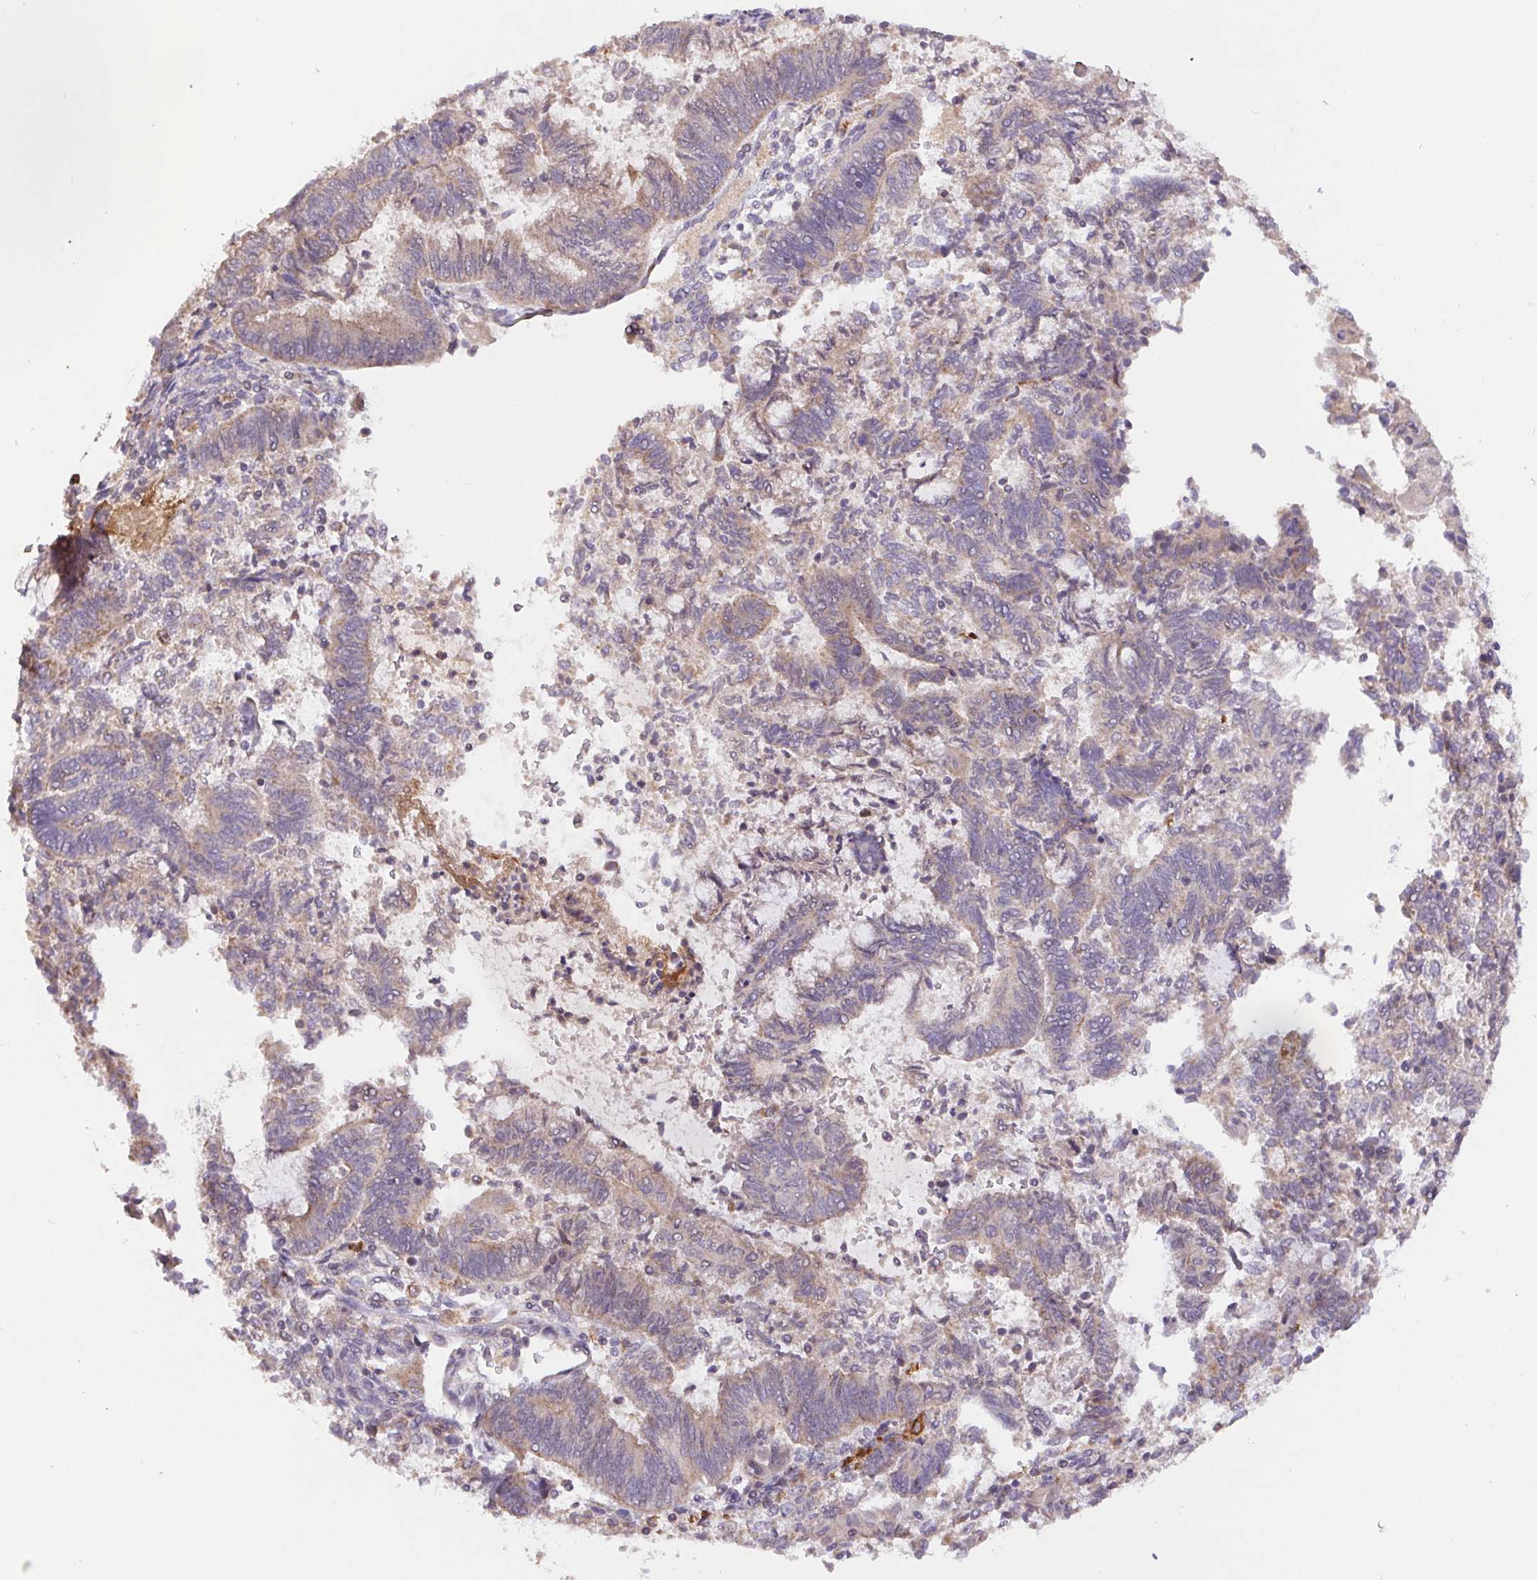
{"staining": {"intensity": "weak", "quantity": "25%-75%", "location": "cytoplasmic/membranous"}, "tissue": "endometrial cancer", "cell_type": "Tumor cells", "image_type": "cancer", "snomed": [{"axis": "morphology", "description": "Adenocarcinoma, NOS"}, {"axis": "topography", "description": "Endometrium"}], "caption": "Immunohistochemical staining of human endometrial cancer (adenocarcinoma) reveals weak cytoplasmic/membranous protein positivity in approximately 25%-75% of tumor cells.", "gene": "EMC6", "patient": {"sex": "female", "age": 65}}